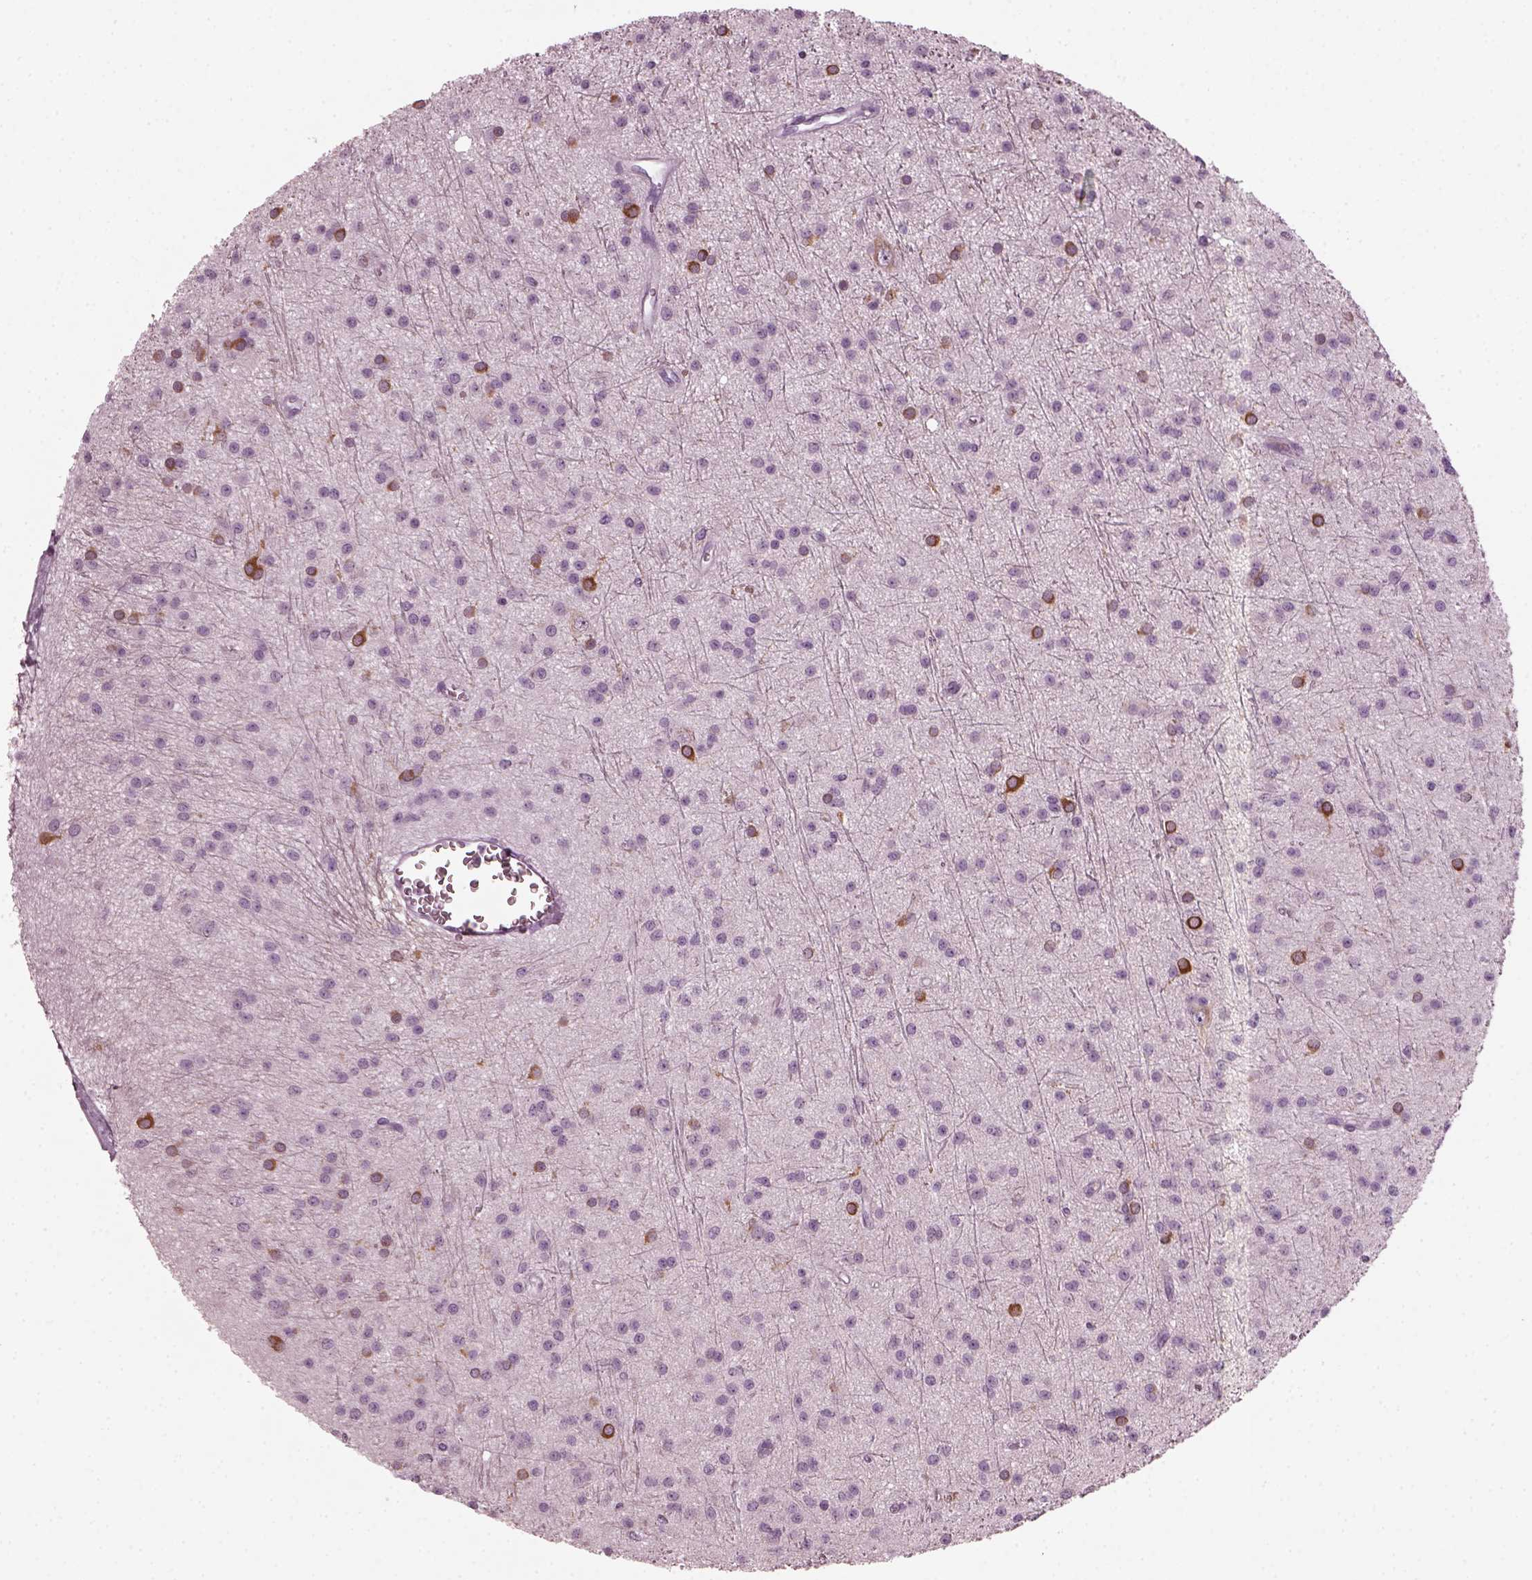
{"staining": {"intensity": "moderate", "quantity": "<25%", "location": "cytoplasmic/membranous"}, "tissue": "glioma", "cell_type": "Tumor cells", "image_type": "cancer", "snomed": [{"axis": "morphology", "description": "Glioma, malignant, Low grade"}, {"axis": "topography", "description": "Brain"}], "caption": "IHC staining of glioma, which exhibits low levels of moderate cytoplasmic/membranous staining in approximately <25% of tumor cells indicating moderate cytoplasmic/membranous protein staining. The staining was performed using DAB (3,3'-diaminobenzidine) (brown) for protein detection and nuclei were counterstained in hematoxylin (blue).", "gene": "DPYSL5", "patient": {"sex": "male", "age": 27}}